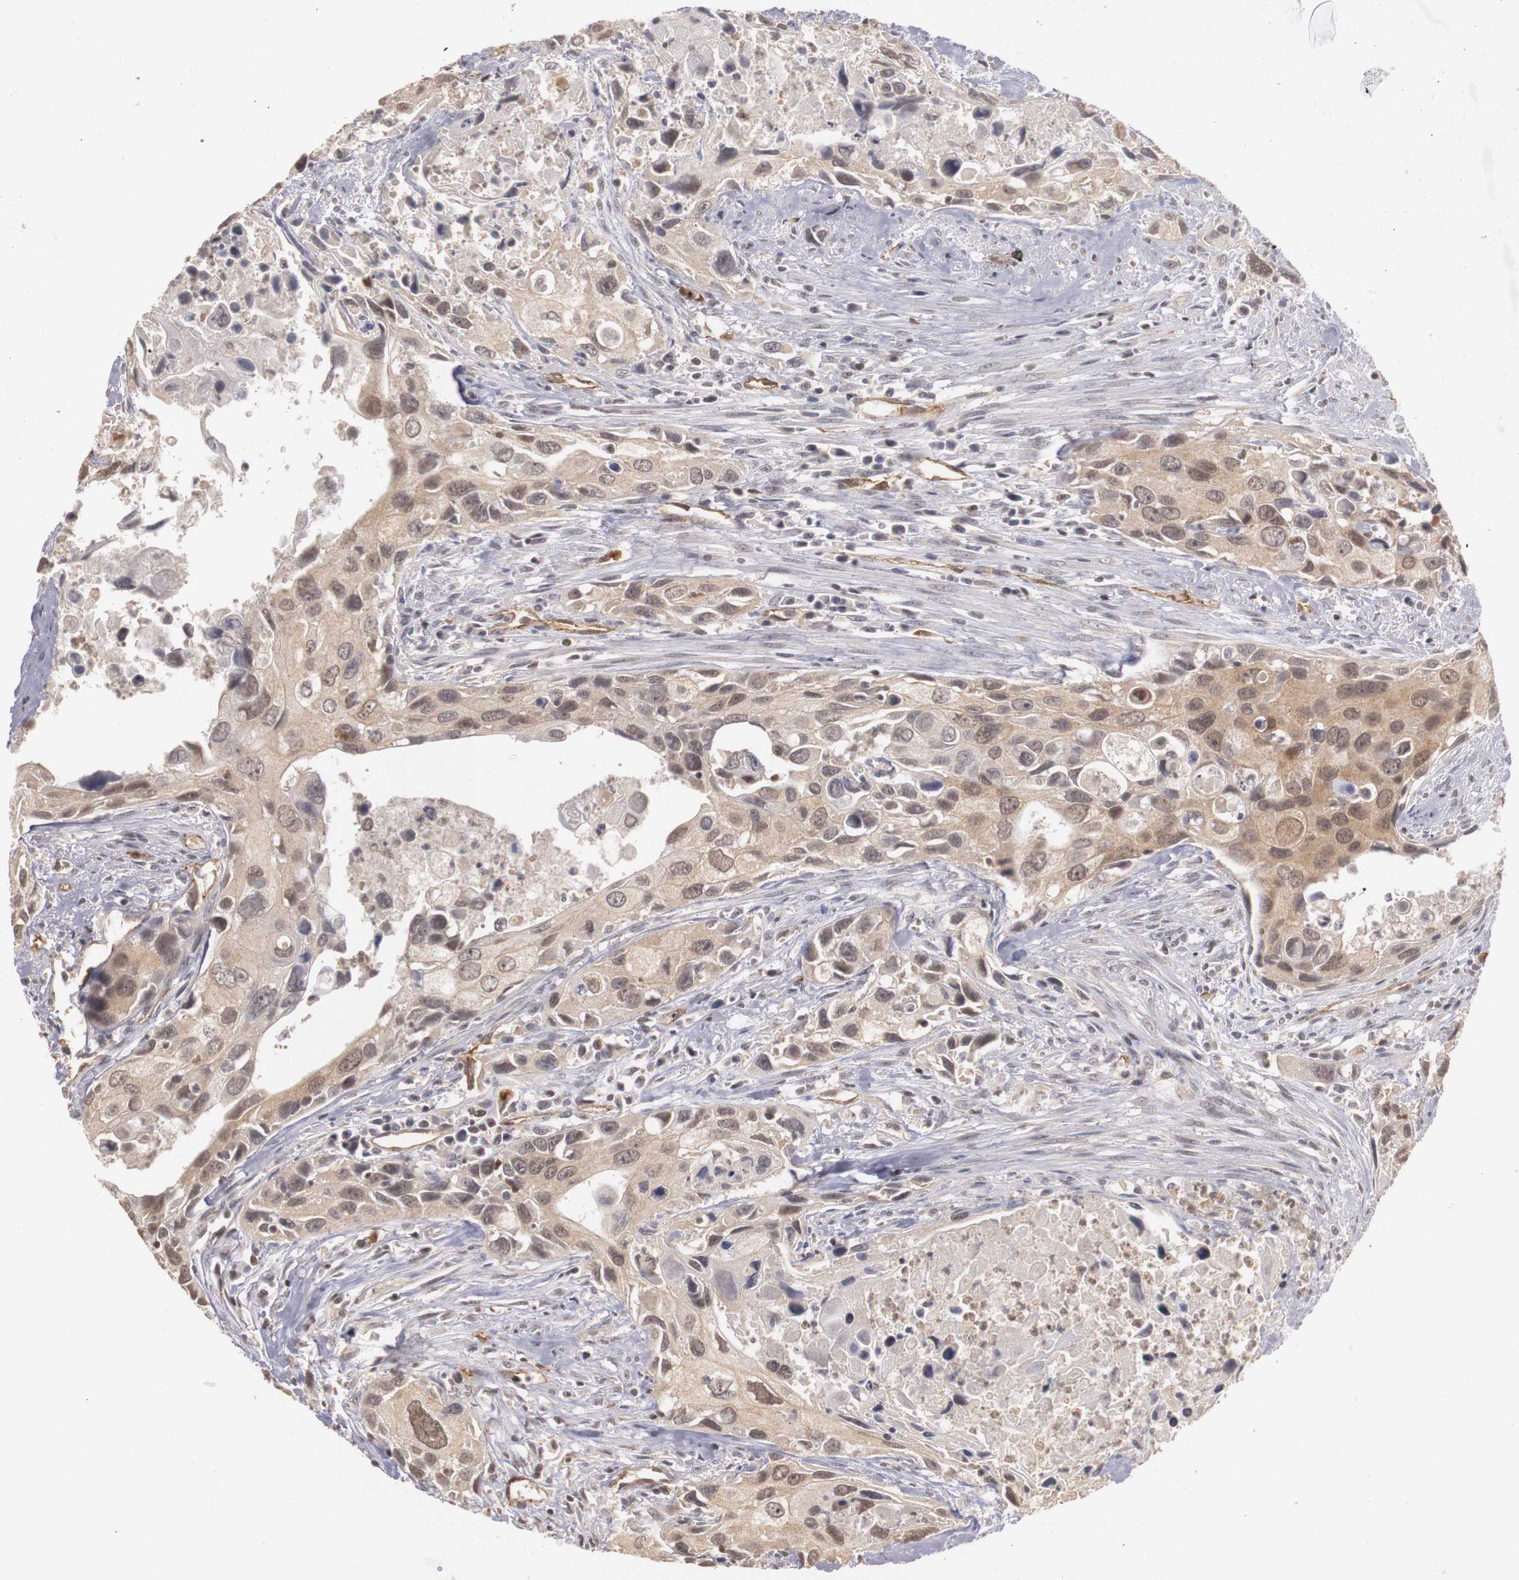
{"staining": {"intensity": "weak", "quantity": ">75%", "location": "cytoplasmic/membranous,nuclear"}, "tissue": "urothelial cancer", "cell_type": "Tumor cells", "image_type": "cancer", "snomed": [{"axis": "morphology", "description": "Urothelial carcinoma, High grade"}, {"axis": "topography", "description": "Urinary bladder"}], "caption": "Urothelial cancer was stained to show a protein in brown. There is low levels of weak cytoplasmic/membranous and nuclear positivity in approximately >75% of tumor cells.", "gene": "PLEKHA1", "patient": {"sex": "male", "age": 71}}